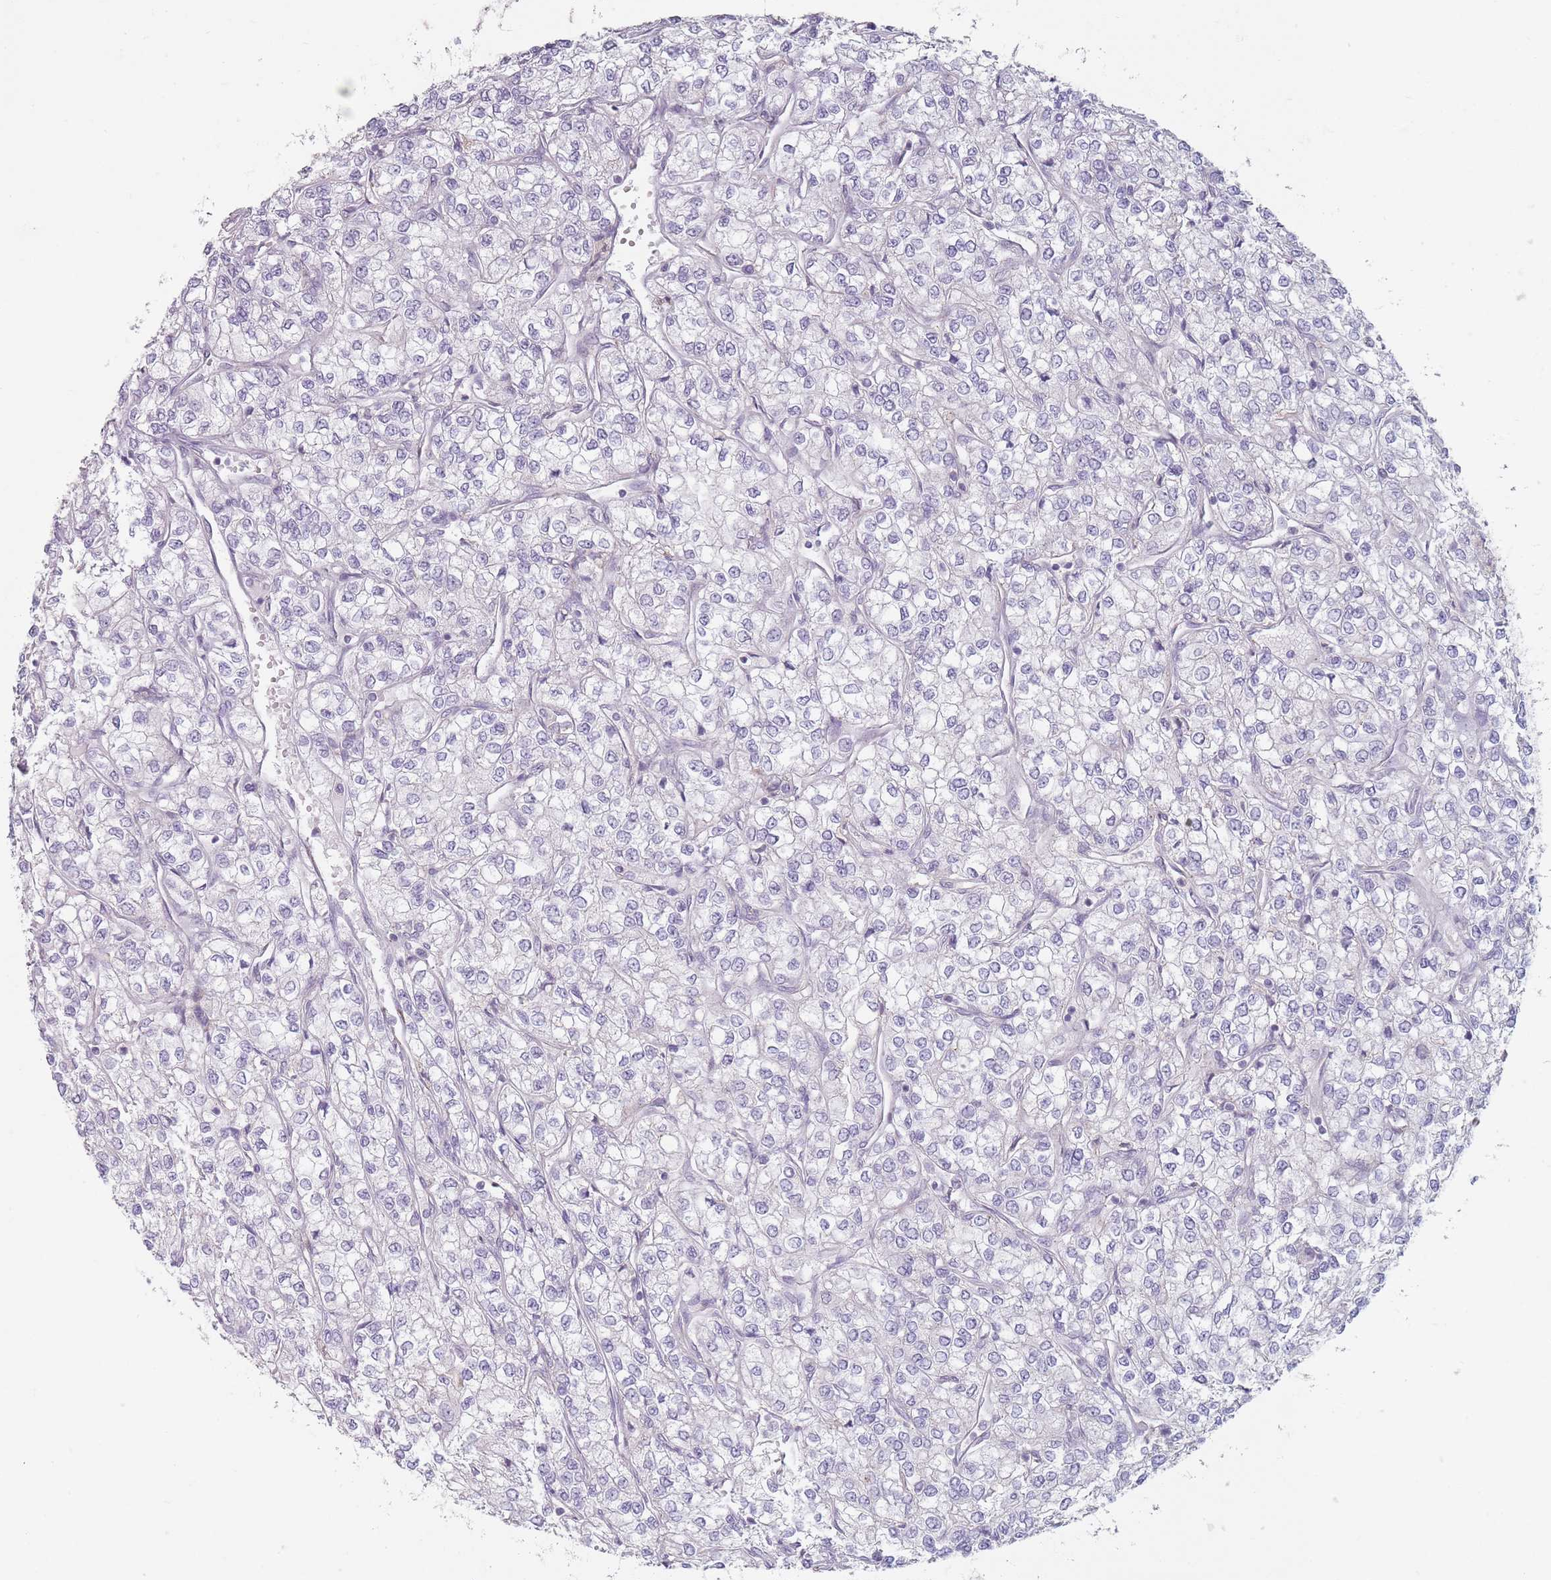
{"staining": {"intensity": "negative", "quantity": "none", "location": "none"}, "tissue": "renal cancer", "cell_type": "Tumor cells", "image_type": "cancer", "snomed": [{"axis": "morphology", "description": "Adenocarcinoma, NOS"}, {"axis": "topography", "description": "Kidney"}], "caption": "Tumor cells are negative for brown protein staining in renal adenocarcinoma.", "gene": "AKAIN1", "patient": {"sex": "male", "age": 80}}